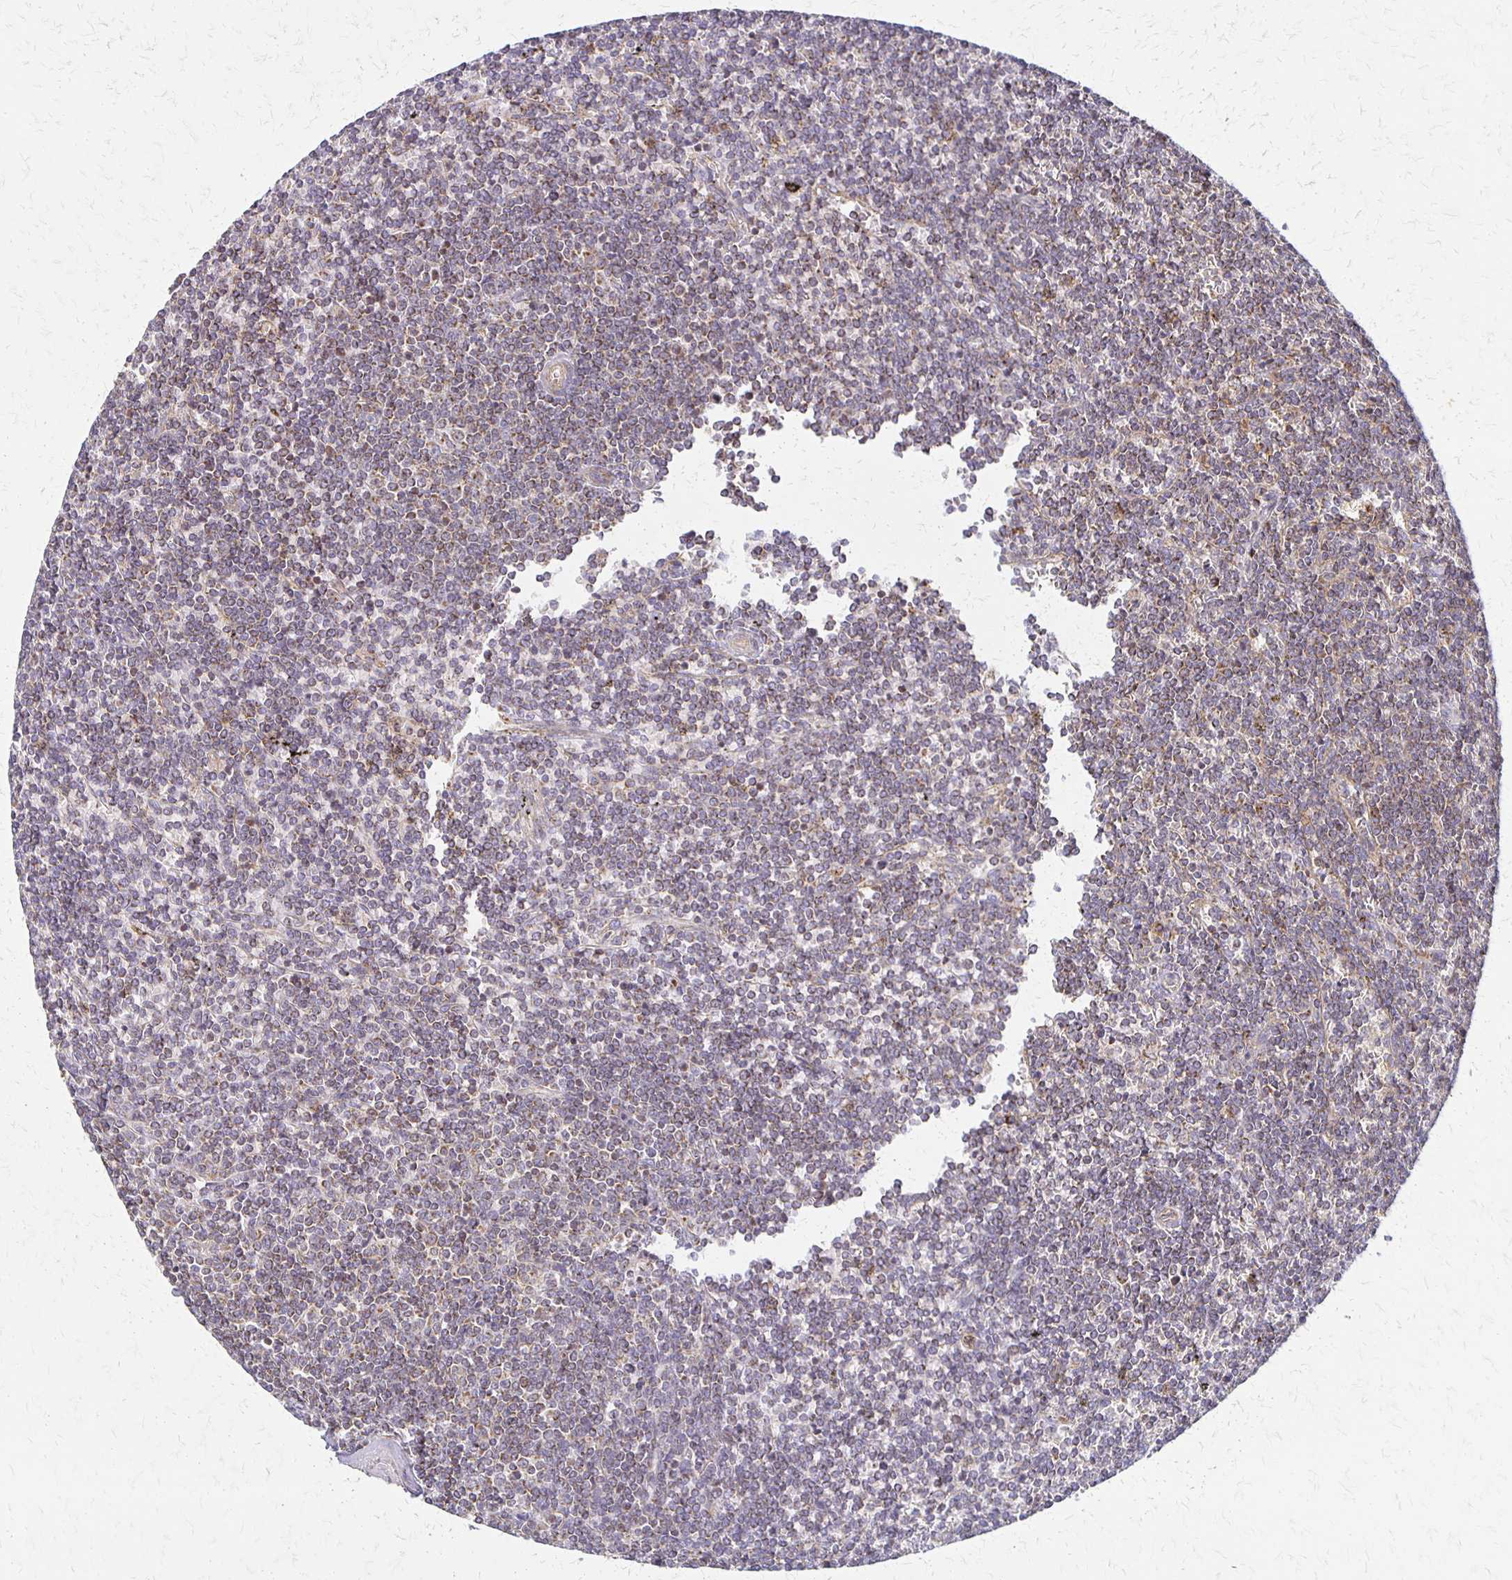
{"staining": {"intensity": "negative", "quantity": "none", "location": "none"}, "tissue": "lymphoma", "cell_type": "Tumor cells", "image_type": "cancer", "snomed": [{"axis": "morphology", "description": "Malignant lymphoma, non-Hodgkin's type, Low grade"}, {"axis": "topography", "description": "Spleen"}], "caption": "Lymphoma was stained to show a protein in brown. There is no significant staining in tumor cells.", "gene": "EIF4EBP2", "patient": {"sex": "male", "age": 78}}